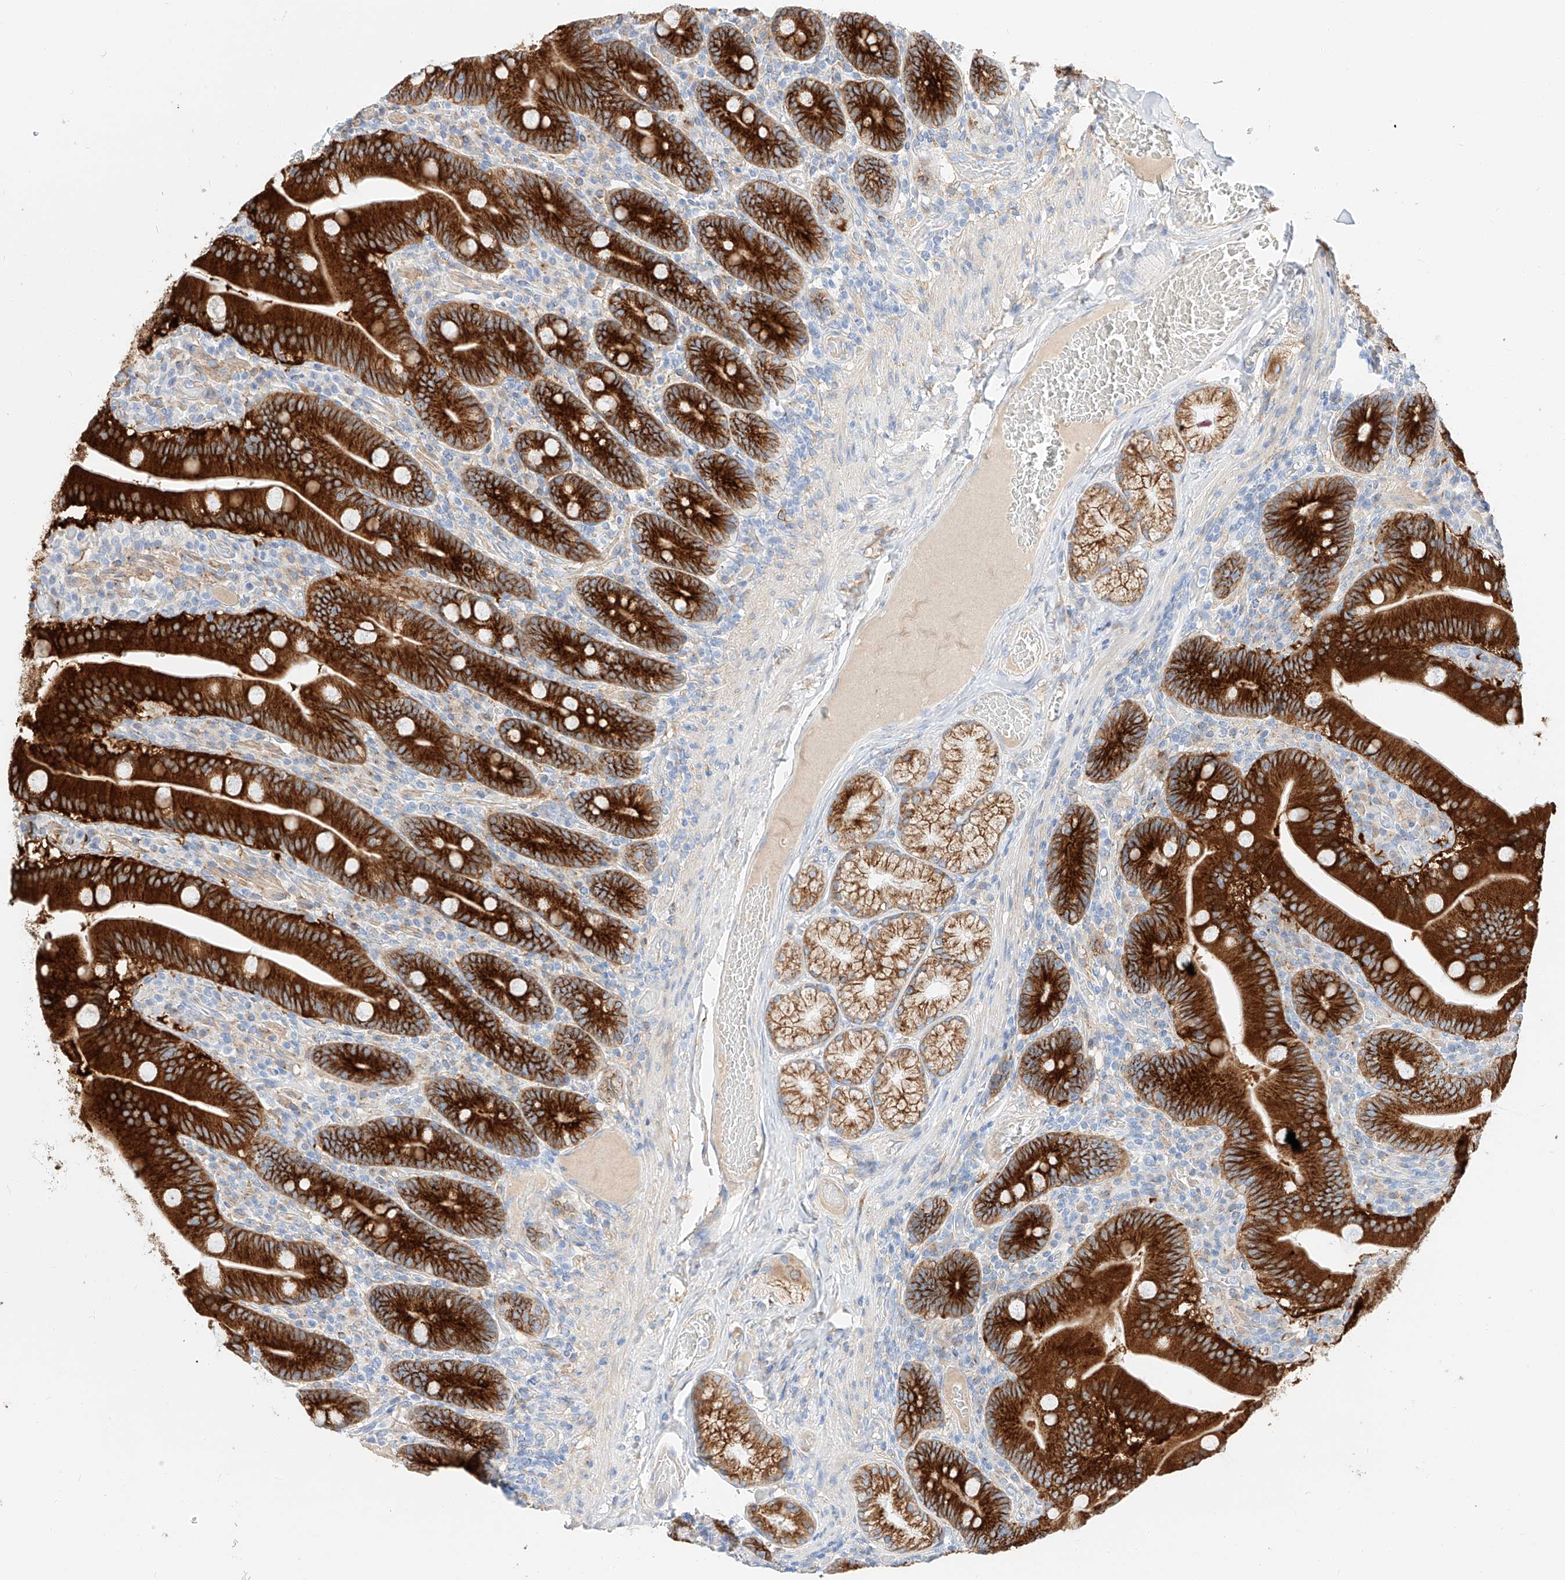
{"staining": {"intensity": "strong", "quantity": ">75%", "location": "cytoplasmic/membranous"}, "tissue": "duodenum", "cell_type": "Glandular cells", "image_type": "normal", "snomed": [{"axis": "morphology", "description": "Normal tissue, NOS"}, {"axis": "topography", "description": "Duodenum"}], "caption": "Benign duodenum was stained to show a protein in brown. There is high levels of strong cytoplasmic/membranous staining in about >75% of glandular cells. The protein is shown in brown color, while the nuclei are stained blue.", "gene": "MAP7", "patient": {"sex": "female", "age": 62}}